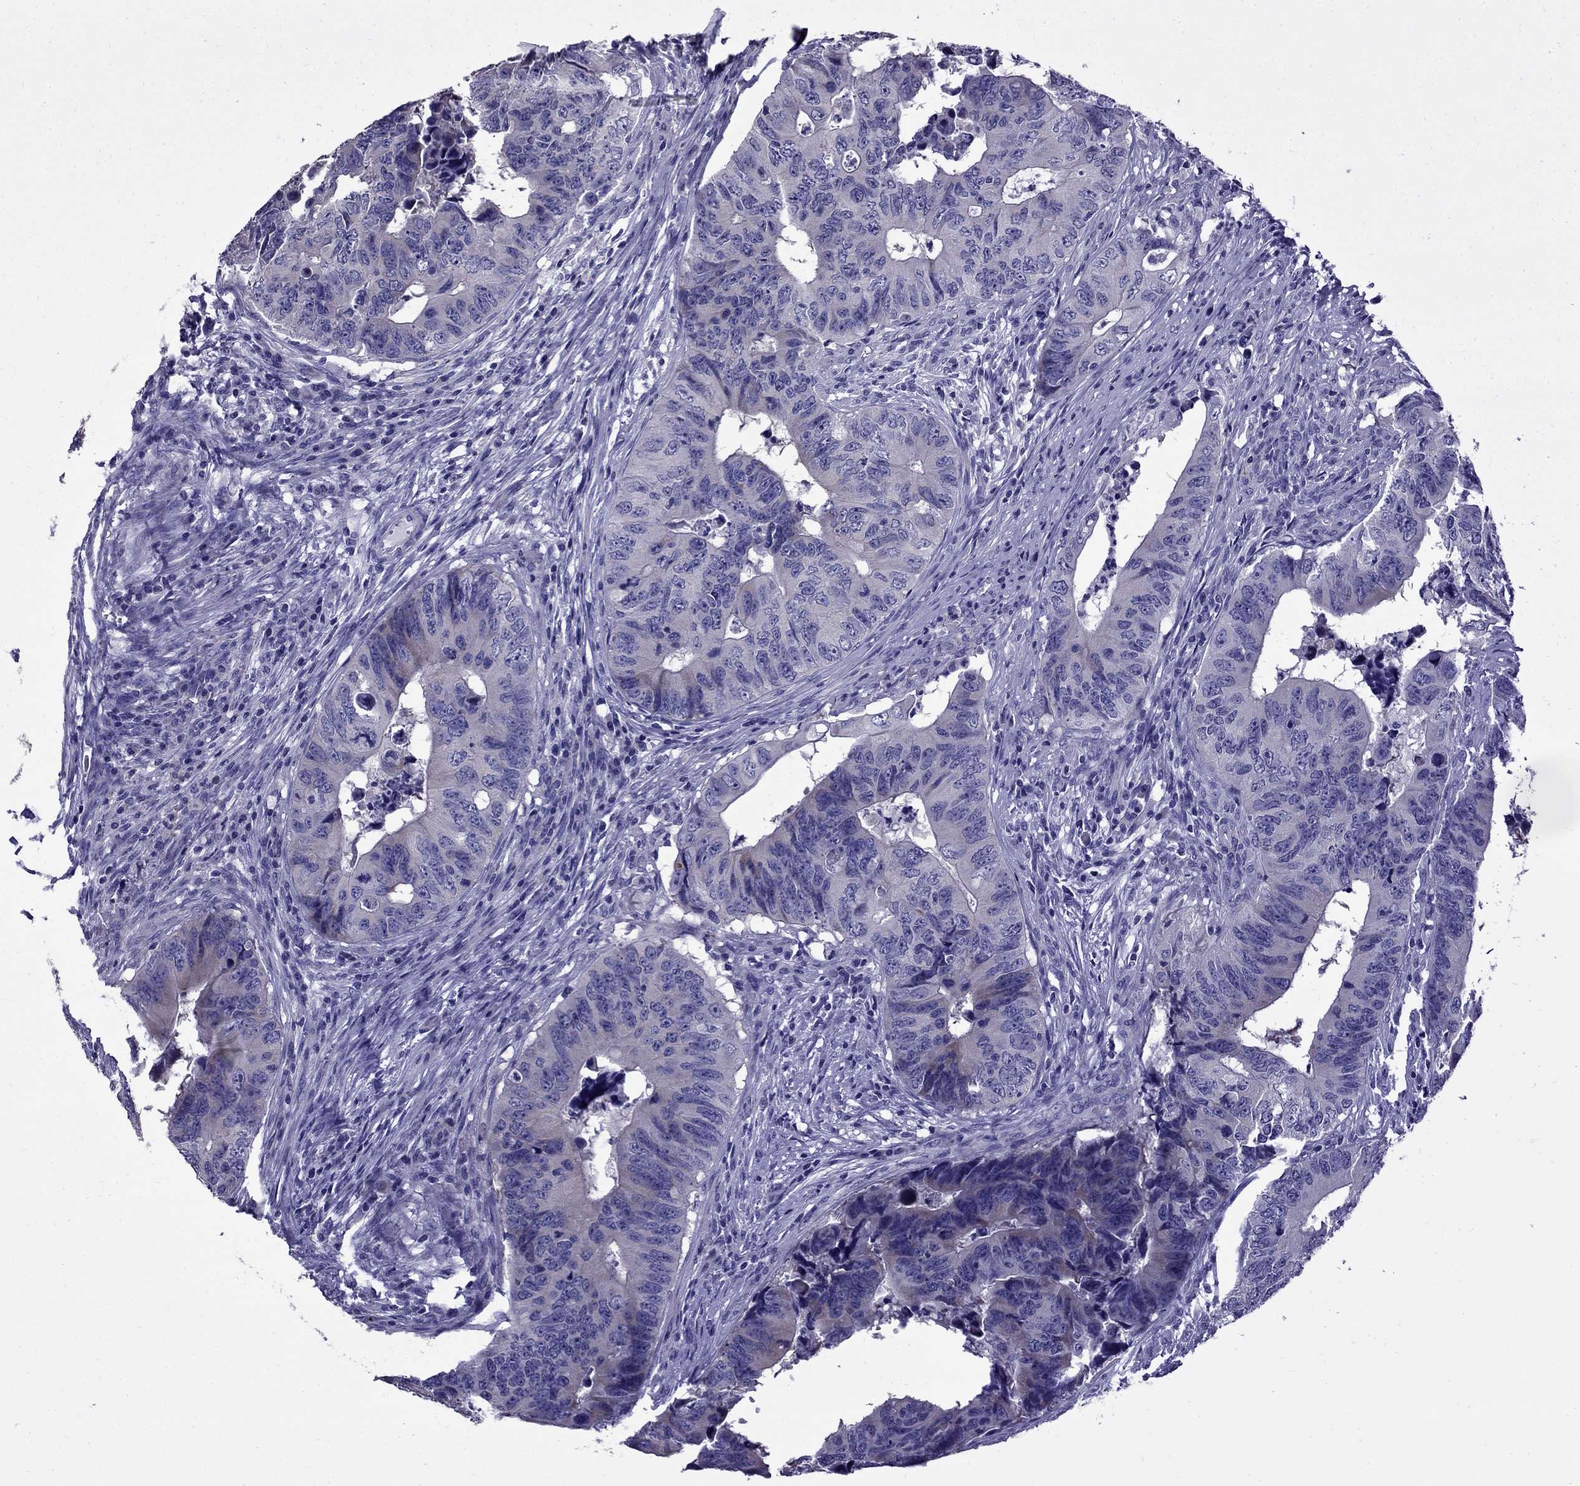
{"staining": {"intensity": "weak", "quantity": "<25%", "location": "cytoplasmic/membranous"}, "tissue": "colorectal cancer", "cell_type": "Tumor cells", "image_type": "cancer", "snomed": [{"axis": "morphology", "description": "Adenocarcinoma, NOS"}, {"axis": "topography", "description": "Colon"}], "caption": "Tumor cells are negative for brown protein staining in colorectal cancer (adenocarcinoma).", "gene": "OXCT2", "patient": {"sex": "female", "age": 82}}